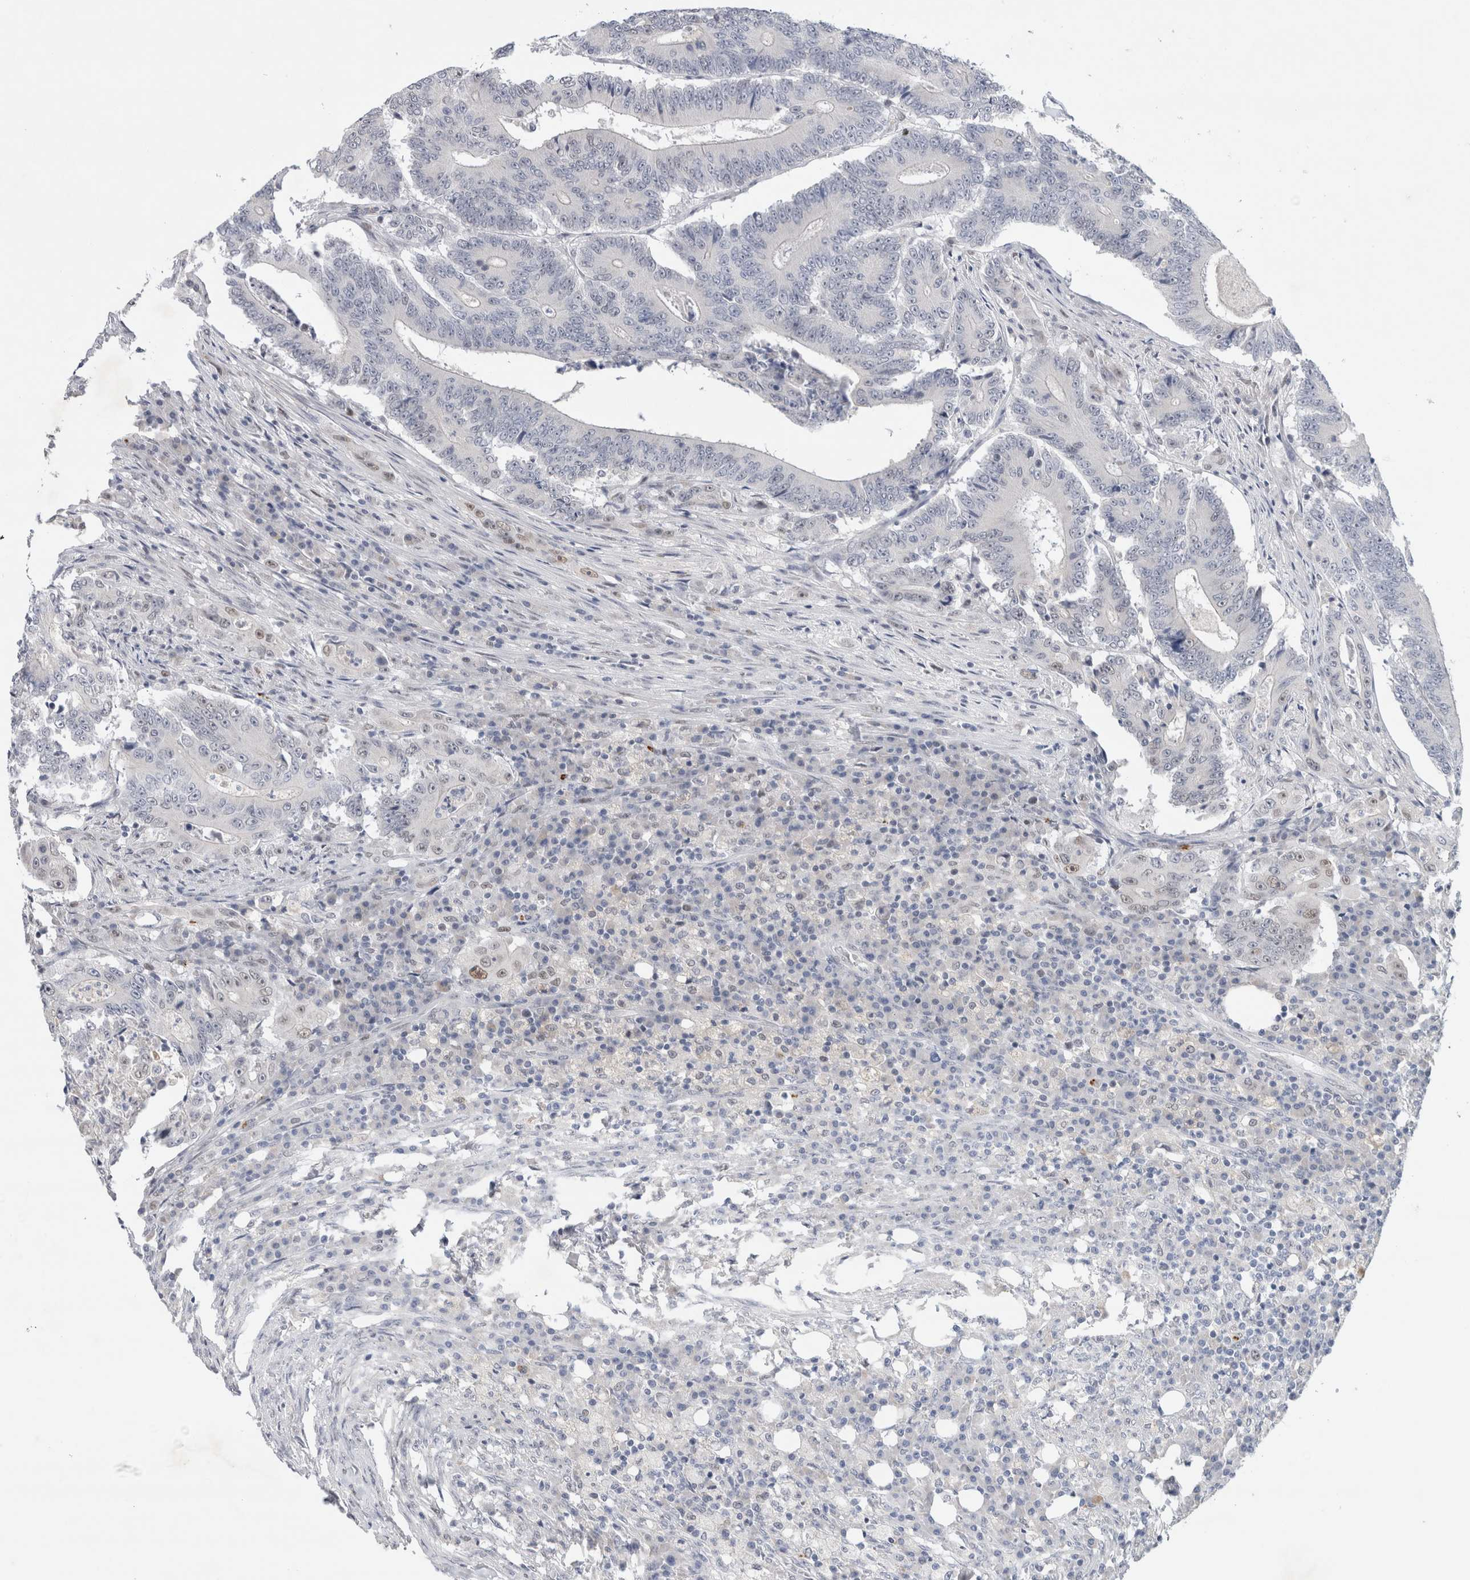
{"staining": {"intensity": "negative", "quantity": "none", "location": "none"}, "tissue": "colorectal cancer", "cell_type": "Tumor cells", "image_type": "cancer", "snomed": [{"axis": "morphology", "description": "Adenocarcinoma, NOS"}, {"axis": "topography", "description": "Colon"}], "caption": "The image exhibits no staining of tumor cells in colorectal cancer. Brightfield microscopy of IHC stained with DAB (brown) and hematoxylin (blue), captured at high magnification.", "gene": "KNL1", "patient": {"sex": "male", "age": 83}}